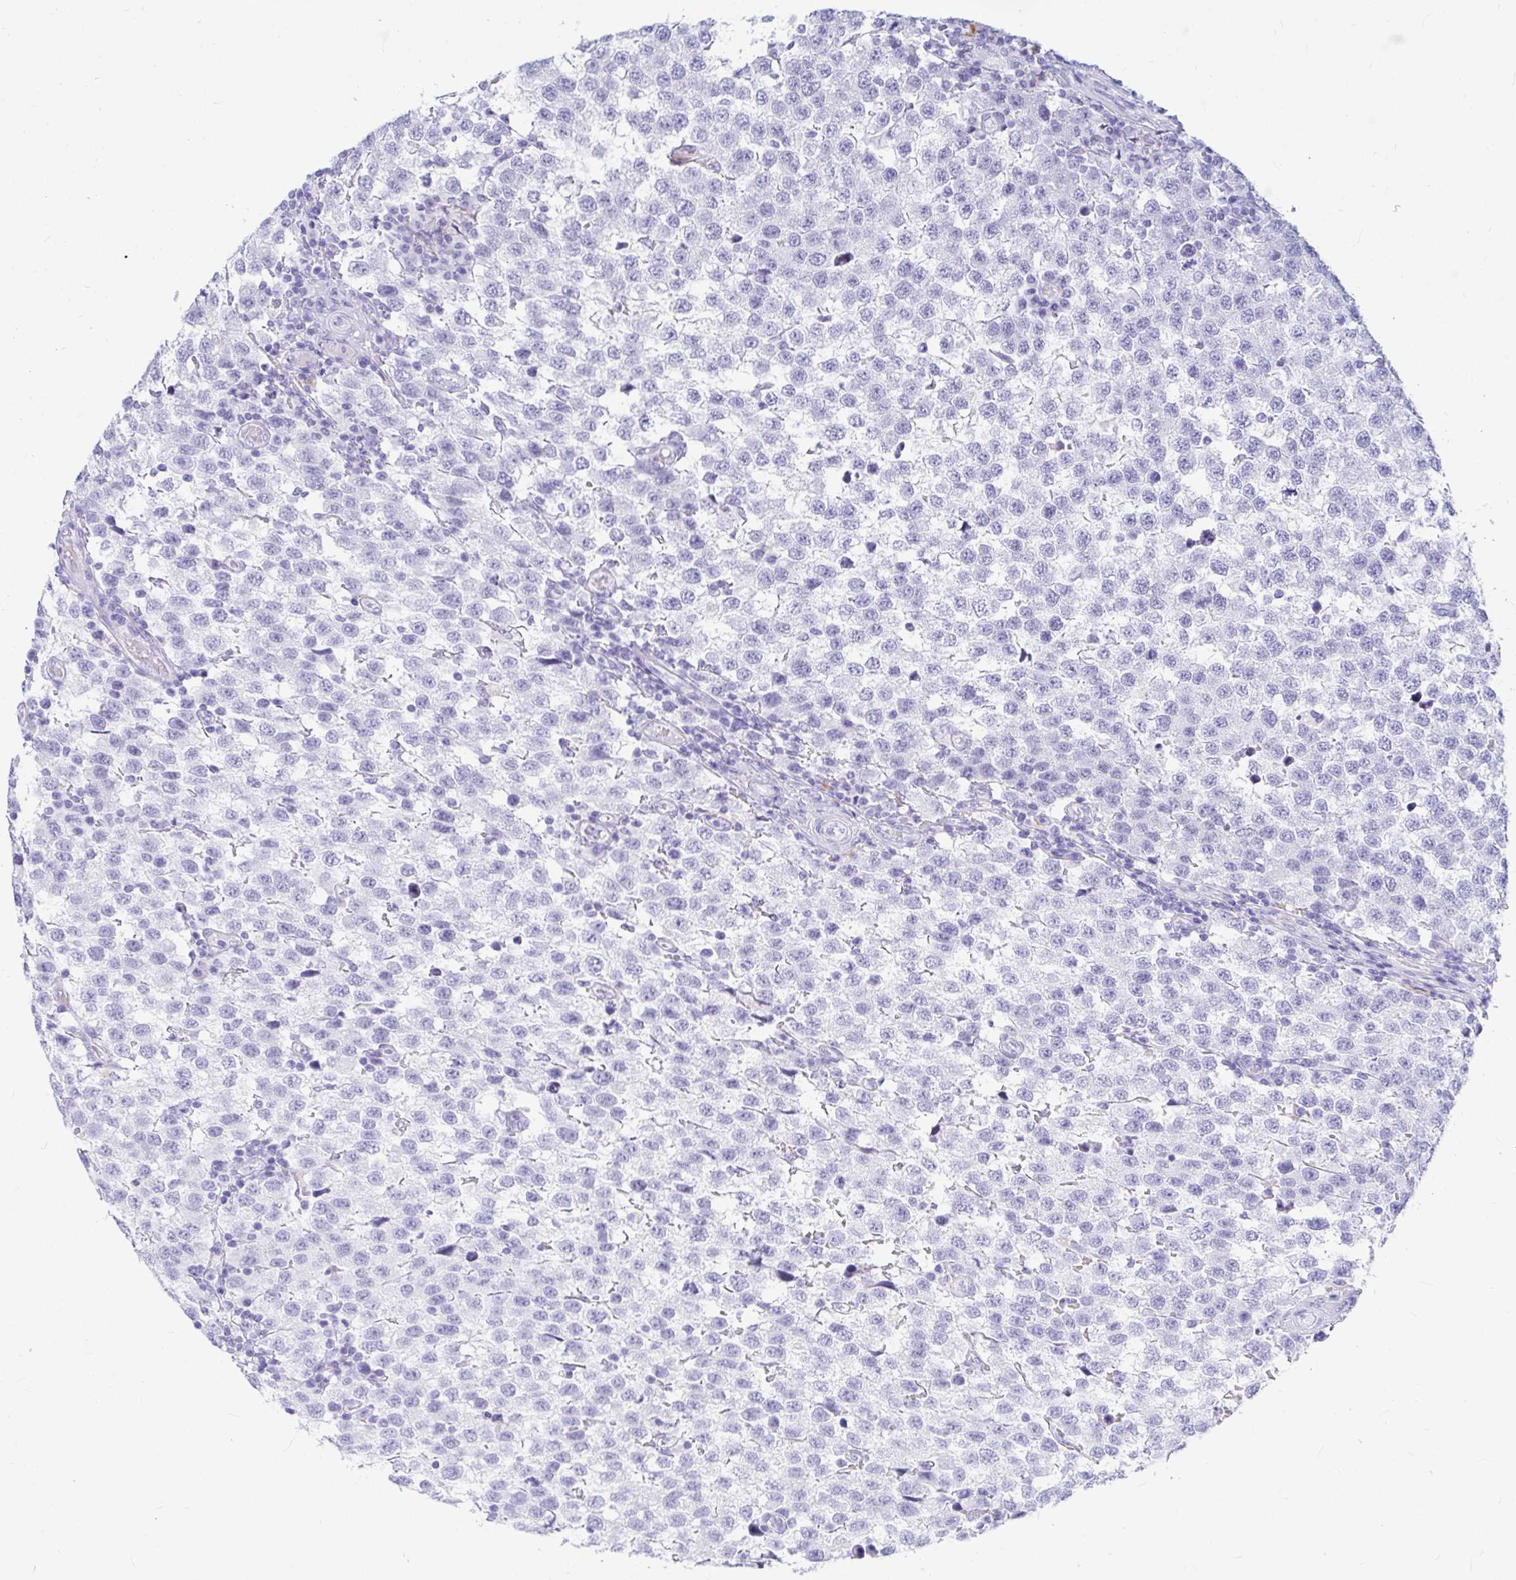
{"staining": {"intensity": "negative", "quantity": "none", "location": "none"}, "tissue": "testis cancer", "cell_type": "Tumor cells", "image_type": "cancer", "snomed": [{"axis": "morphology", "description": "Seminoma, NOS"}, {"axis": "topography", "description": "Testis"}], "caption": "A high-resolution micrograph shows IHC staining of seminoma (testis), which exhibits no significant expression in tumor cells.", "gene": "OR5J2", "patient": {"sex": "male", "age": 34}}